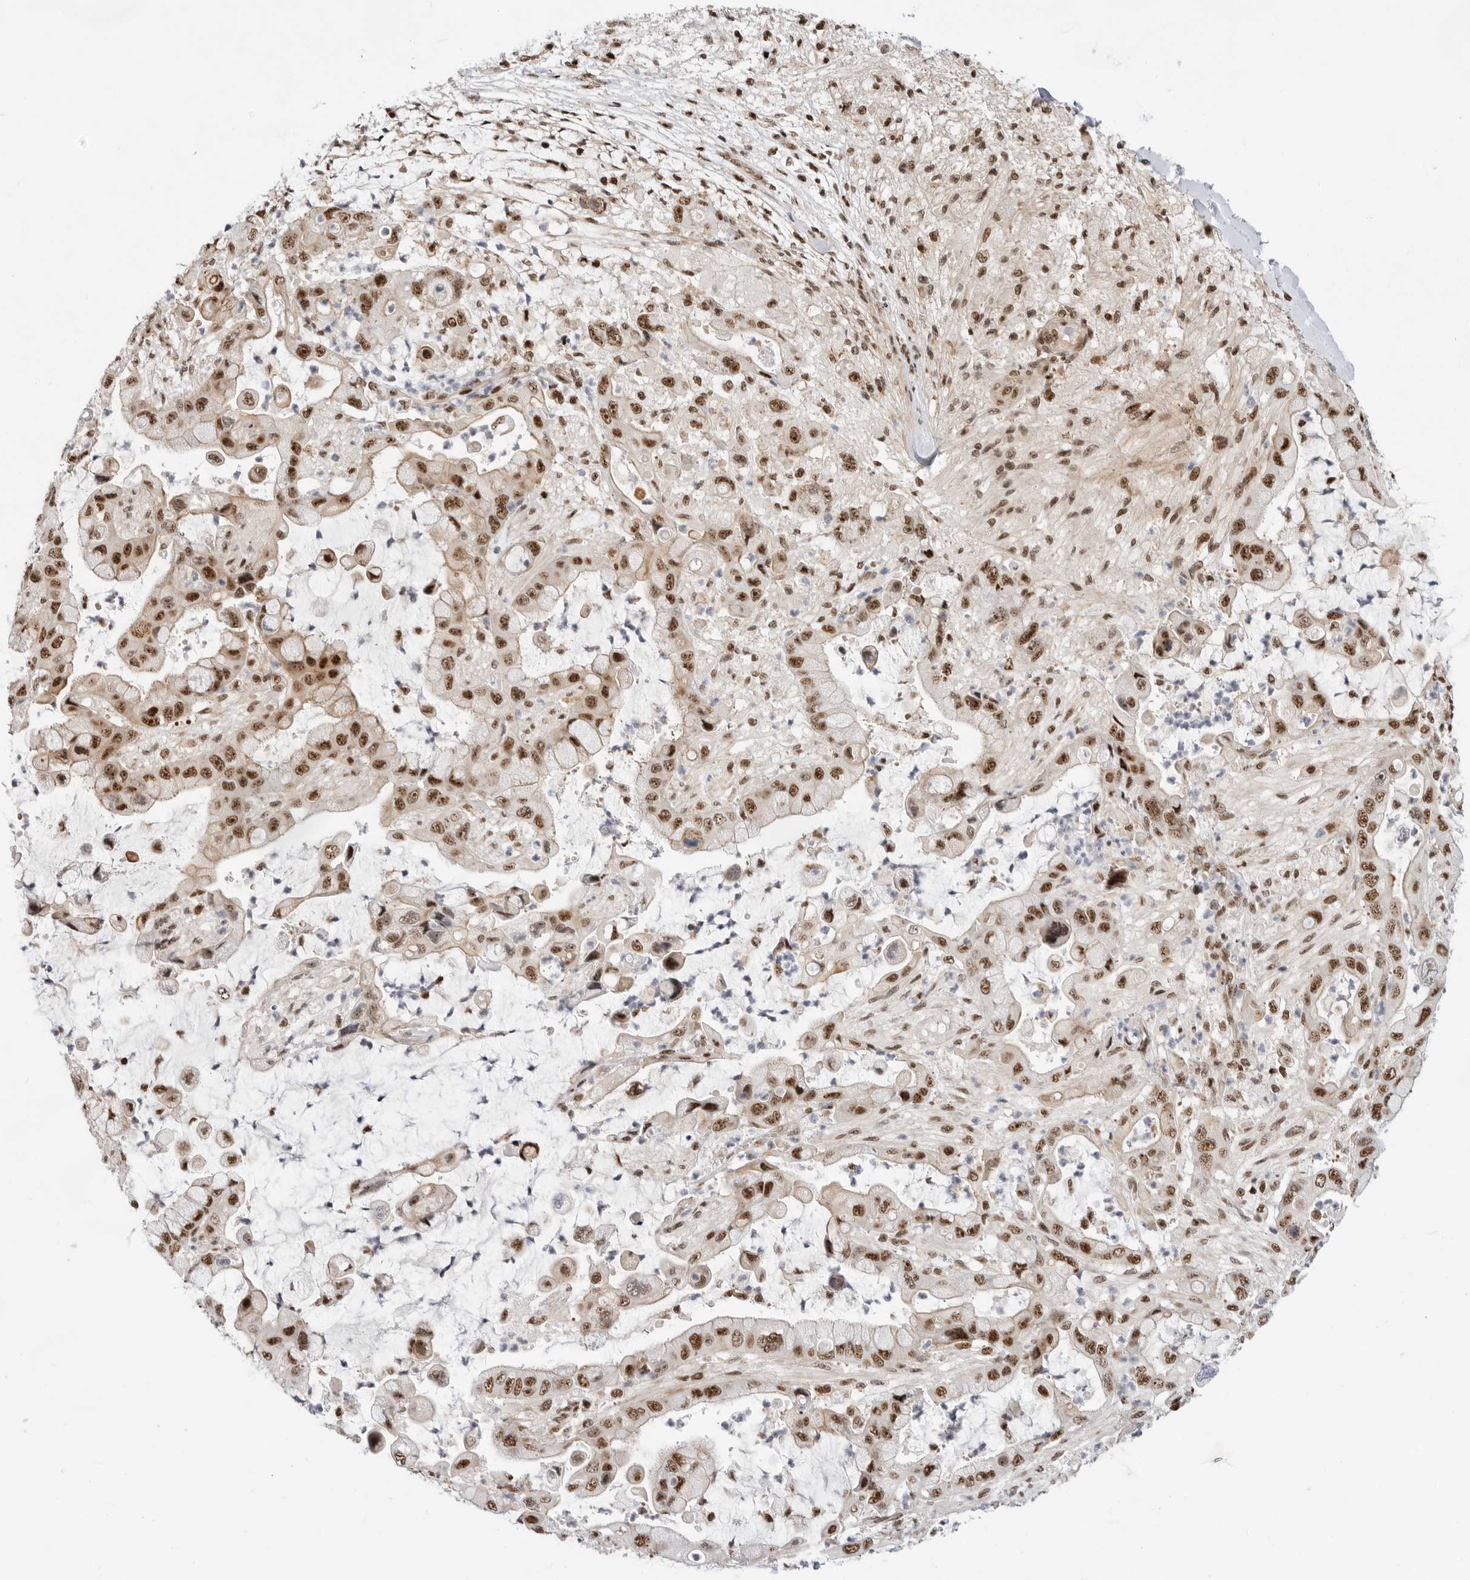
{"staining": {"intensity": "strong", "quantity": ">75%", "location": "cytoplasmic/membranous,nuclear"}, "tissue": "liver cancer", "cell_type": "Tumor cells", "image_type": "cancer", "snomed": [{"axis": "morphology", "description": "Cholangiocarcinoma"}, {"axis": "topography", "description": "Liver"}], "caption": "High-magnification brightfield microscopy of cholangiocarcinoma (liver) stained with DAB (3,3'-diaminobenzidine) (brown) and counterstained with hematoxylin (blue). tumor cells exhibit strong cytoplasmic/membranous and nuclear positivity is present in approximately>75% of cells. Nuclei are stained in blue.", "gene": "GPATCH2", "patient": {"sex": "female", "age": 54}}